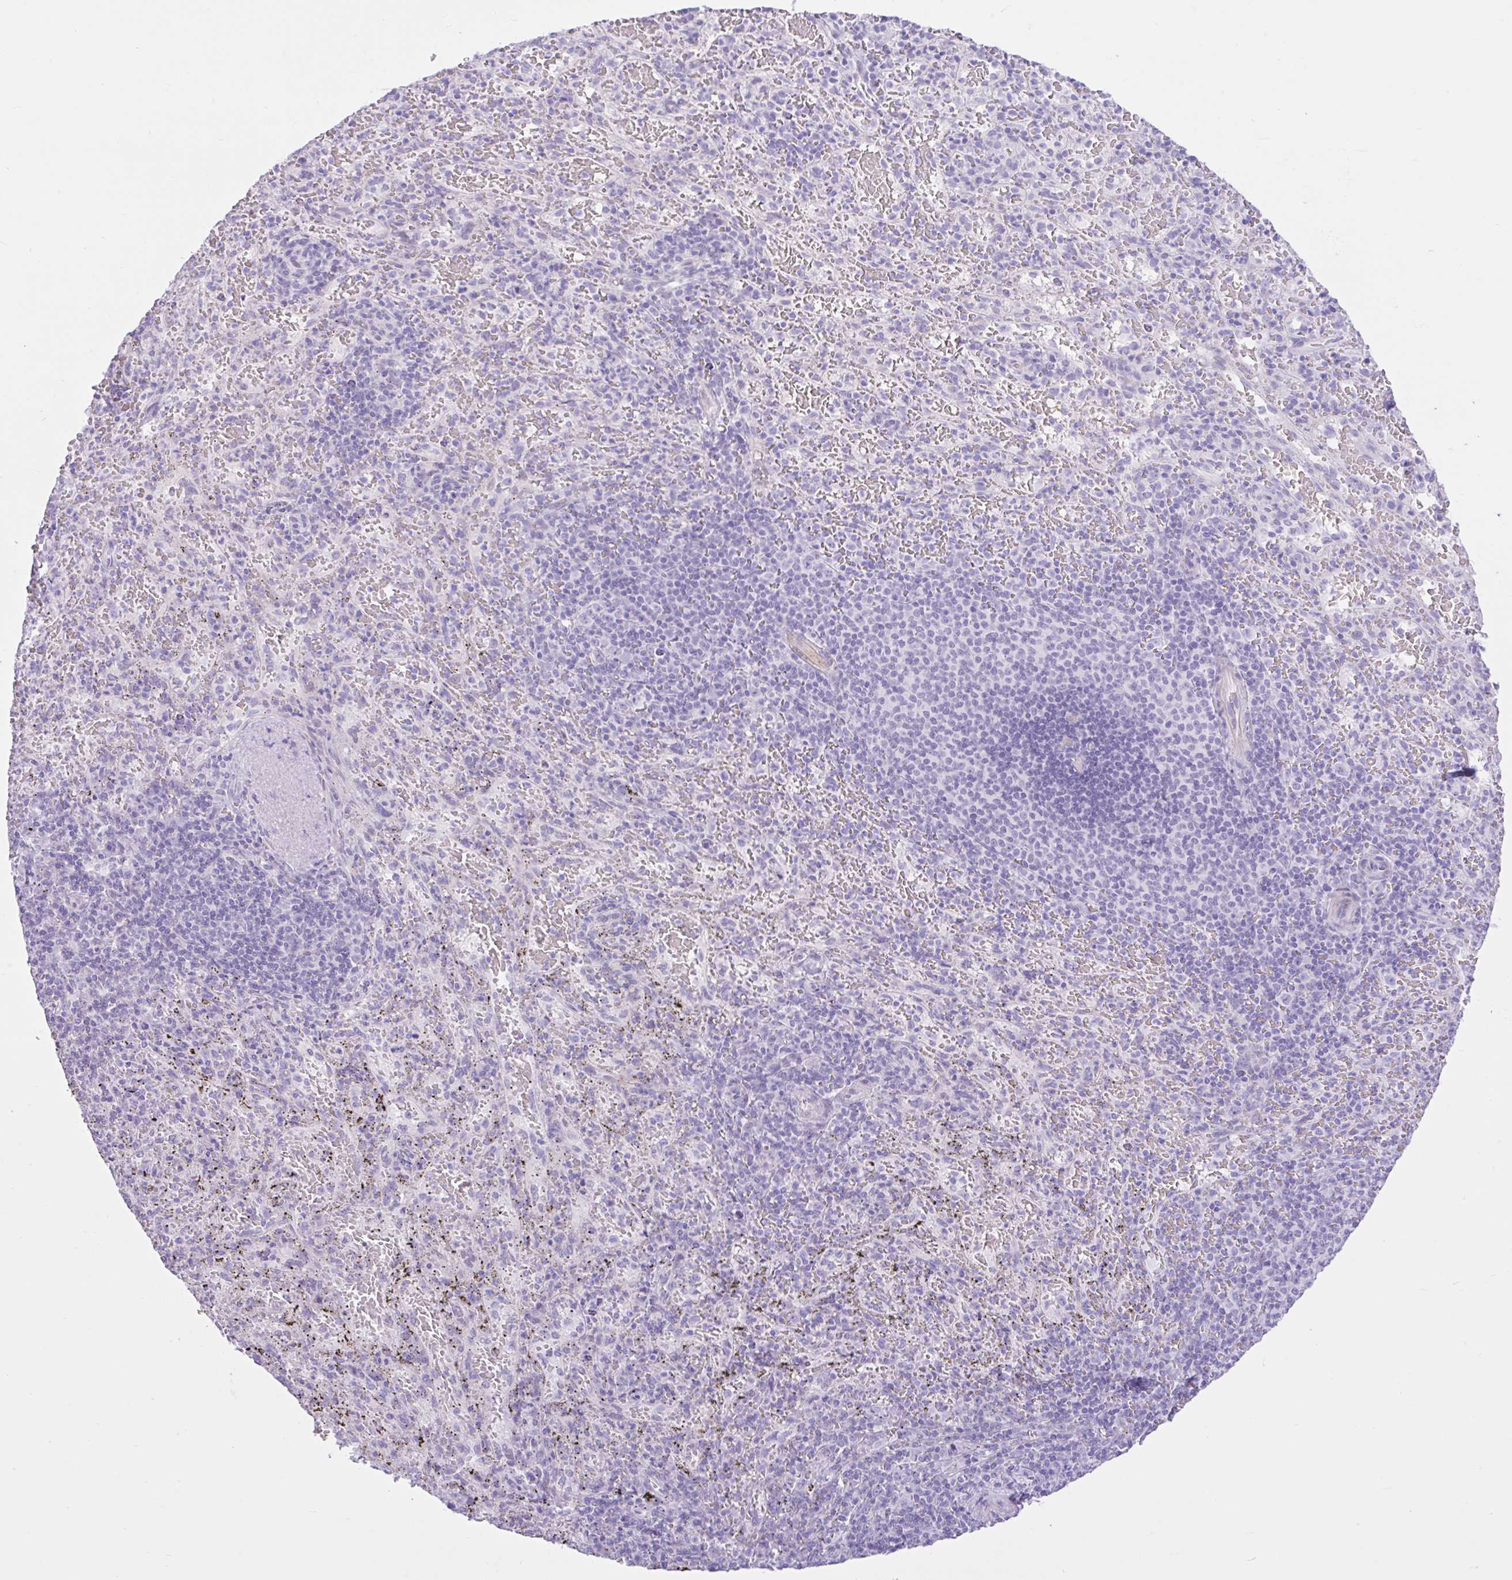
{"staining": {"intensity": "negative", "quantity": "none", "location": "none"}, "tissue": "spleen", "cell_type": "Cells in red pulp", "image_type": "normal", "snomed": [{"axis": "morphology", "description": "Normal tissue, NOS"}, {"axis": "topography", "description": "Spleen"}], "caption": "Human spleen stained for a protein using IHC reveals no positivity in cells in red pulp.", "gene": "REEP1", "patient": {"sex": "male", "age": 57}}